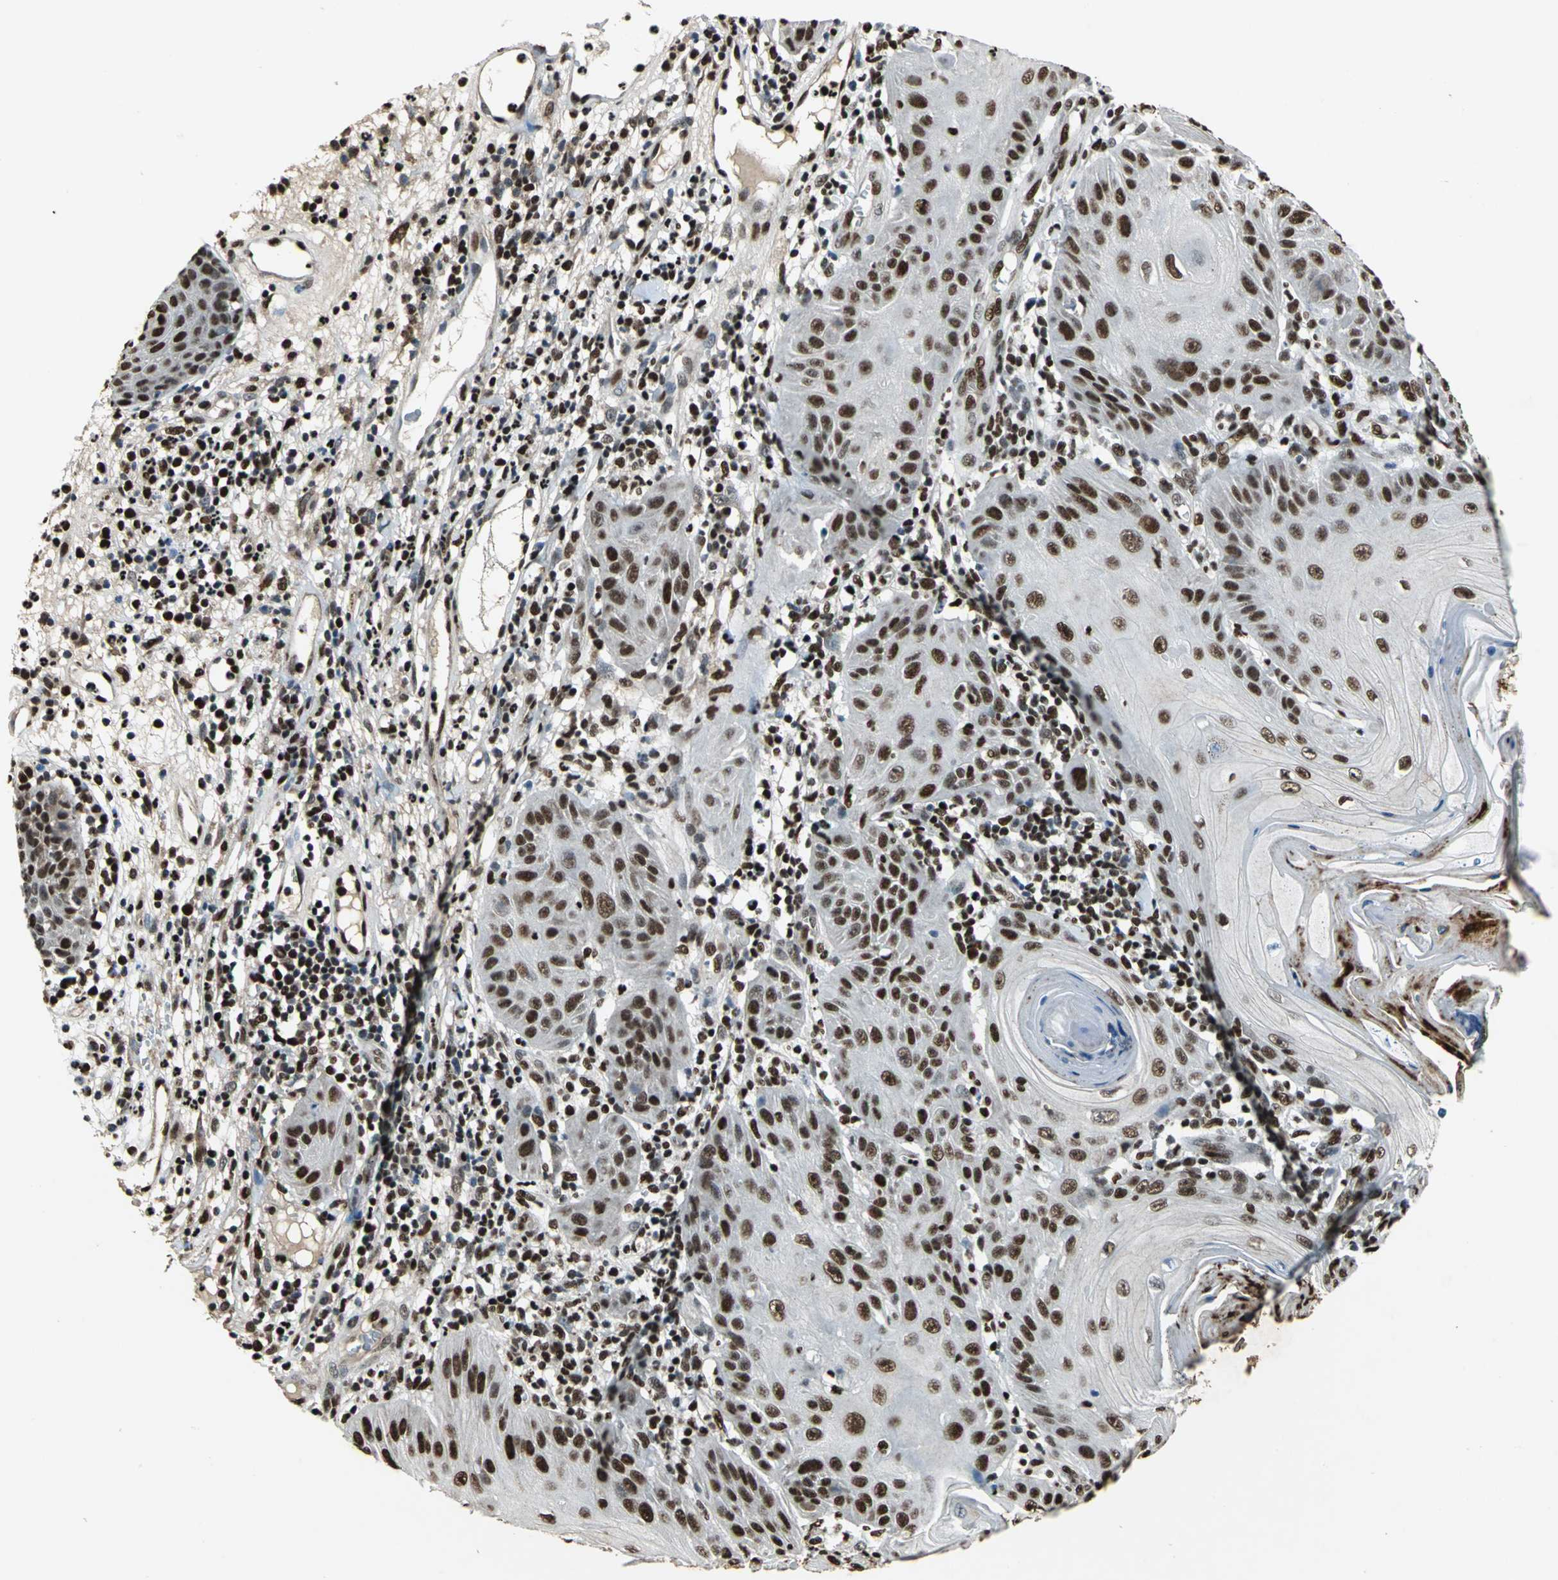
{"staining": {"intensity": "moderate", "quantity": ">75%", "location": "nuclear"}, "tissue": "skin cancer", "cell_type": "Tumor cells", "image_type": "cancer", "snomed": [{"axis": "morphology", "description": "Squamous cell carcinoma, NOS"}, {"axis": "topography", "description": "Skin"}], "caption": "Immunohistochemistry (IHC) staining of squamous cell carcinoma (skin), which exhibits medium levels of moderate nuclear expression in approximately >75% of tumor cells indicating moderate nuclear protein staining. The staining was performed using DAB (brown) for protein detection and nuclei were counterstained in hematoxylin (blue).", "gene": "ANP32A", "patient": {"sex": "female", "age": 78}}